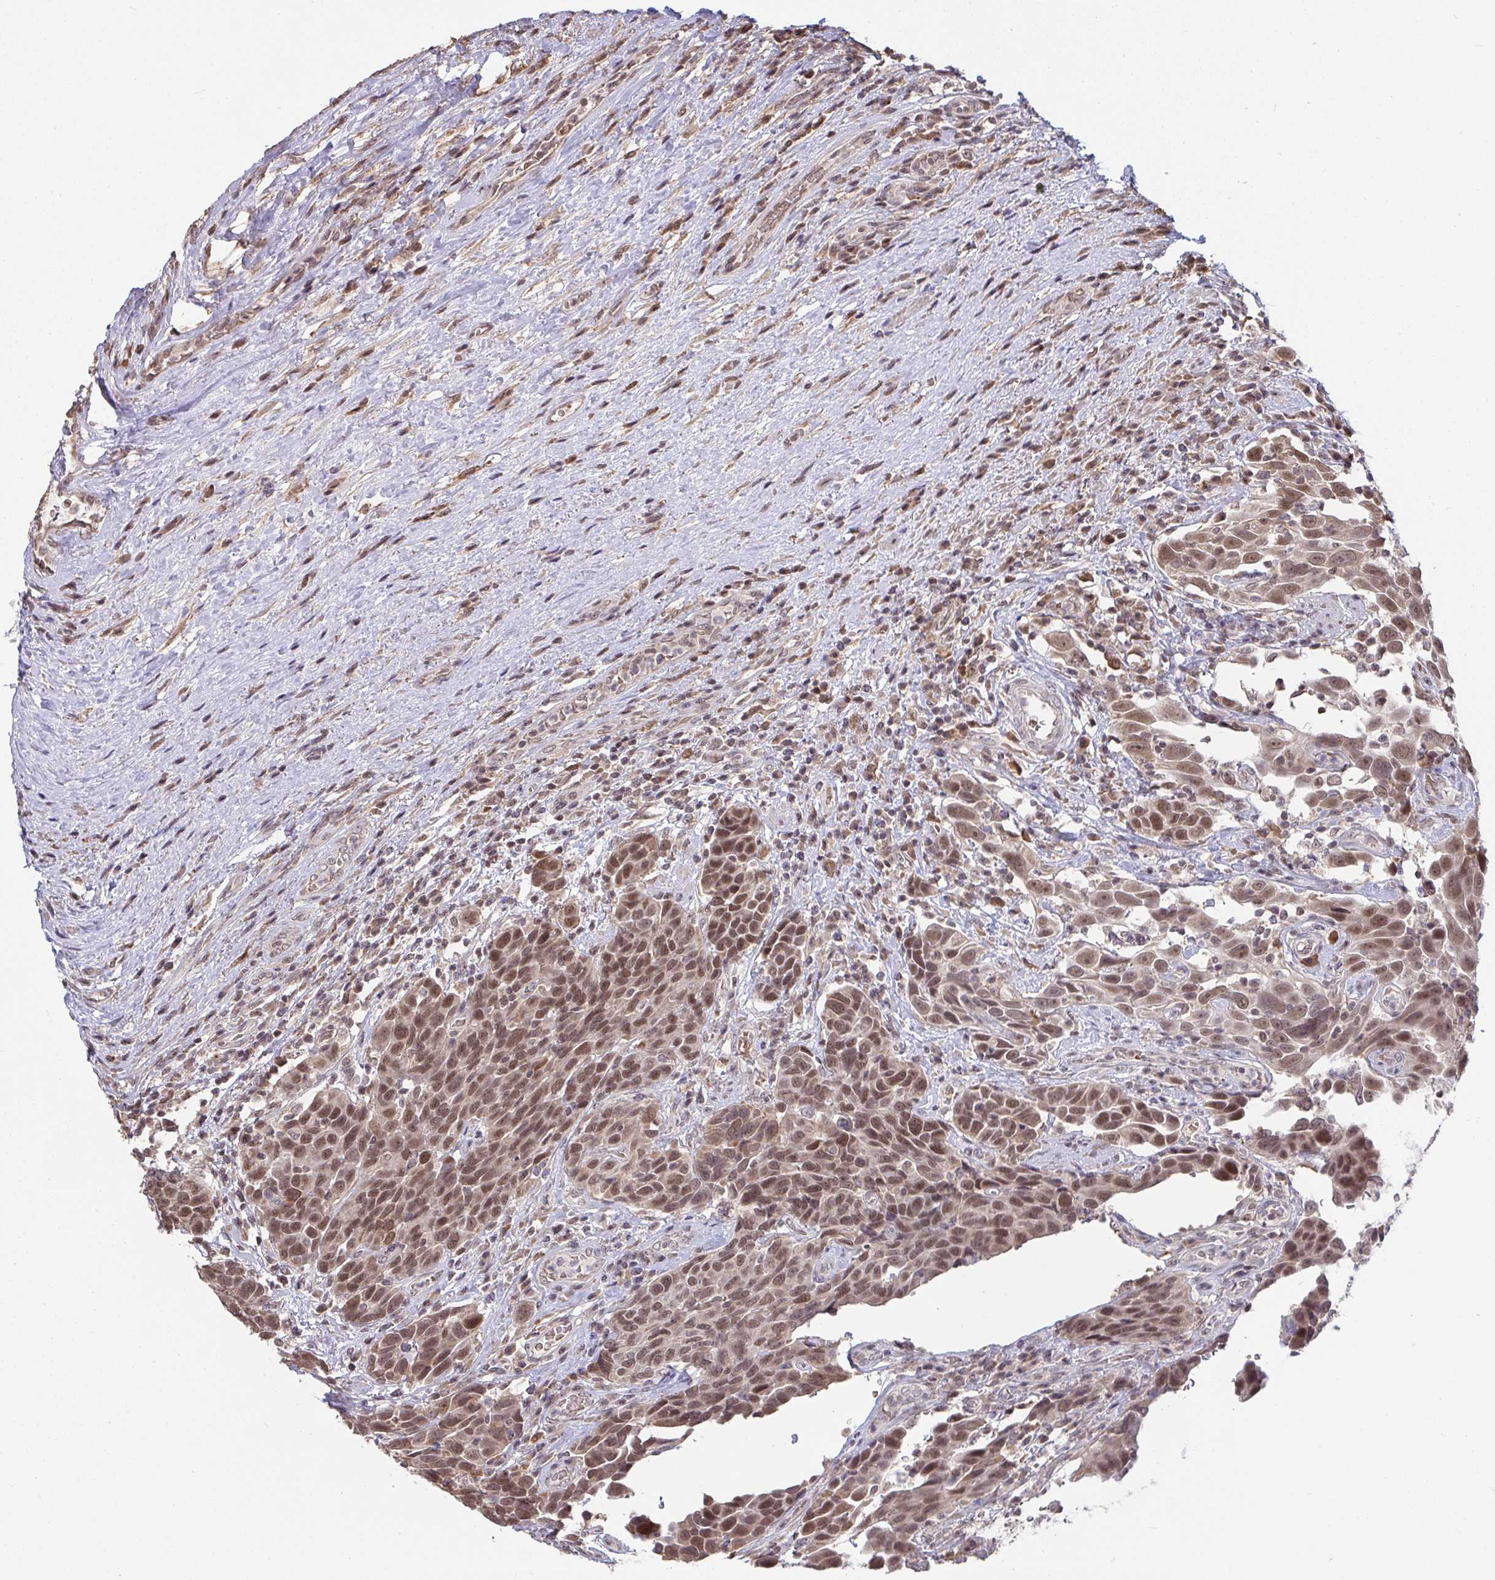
{"staining": {"intensity": "moderate", "quantity": ">75%", "location": "nuclear"}, "tissue": "urothelial cancer", "cell_type": "Tumor cells", "image_type": "cancer", "snomed": [{"axis": "morphology", "description": "Urothelial carcinoma, High grade"}, {"axis": "topography", "description": "Urinary bladder"}], "caption": "Moderate nuclear protein positivity is appreciated in approximately >75% of tumor cells in high-grade urothelial carcinoma.", "gene": "SAP30", "patient": {"sex": "female", "age": 70}}